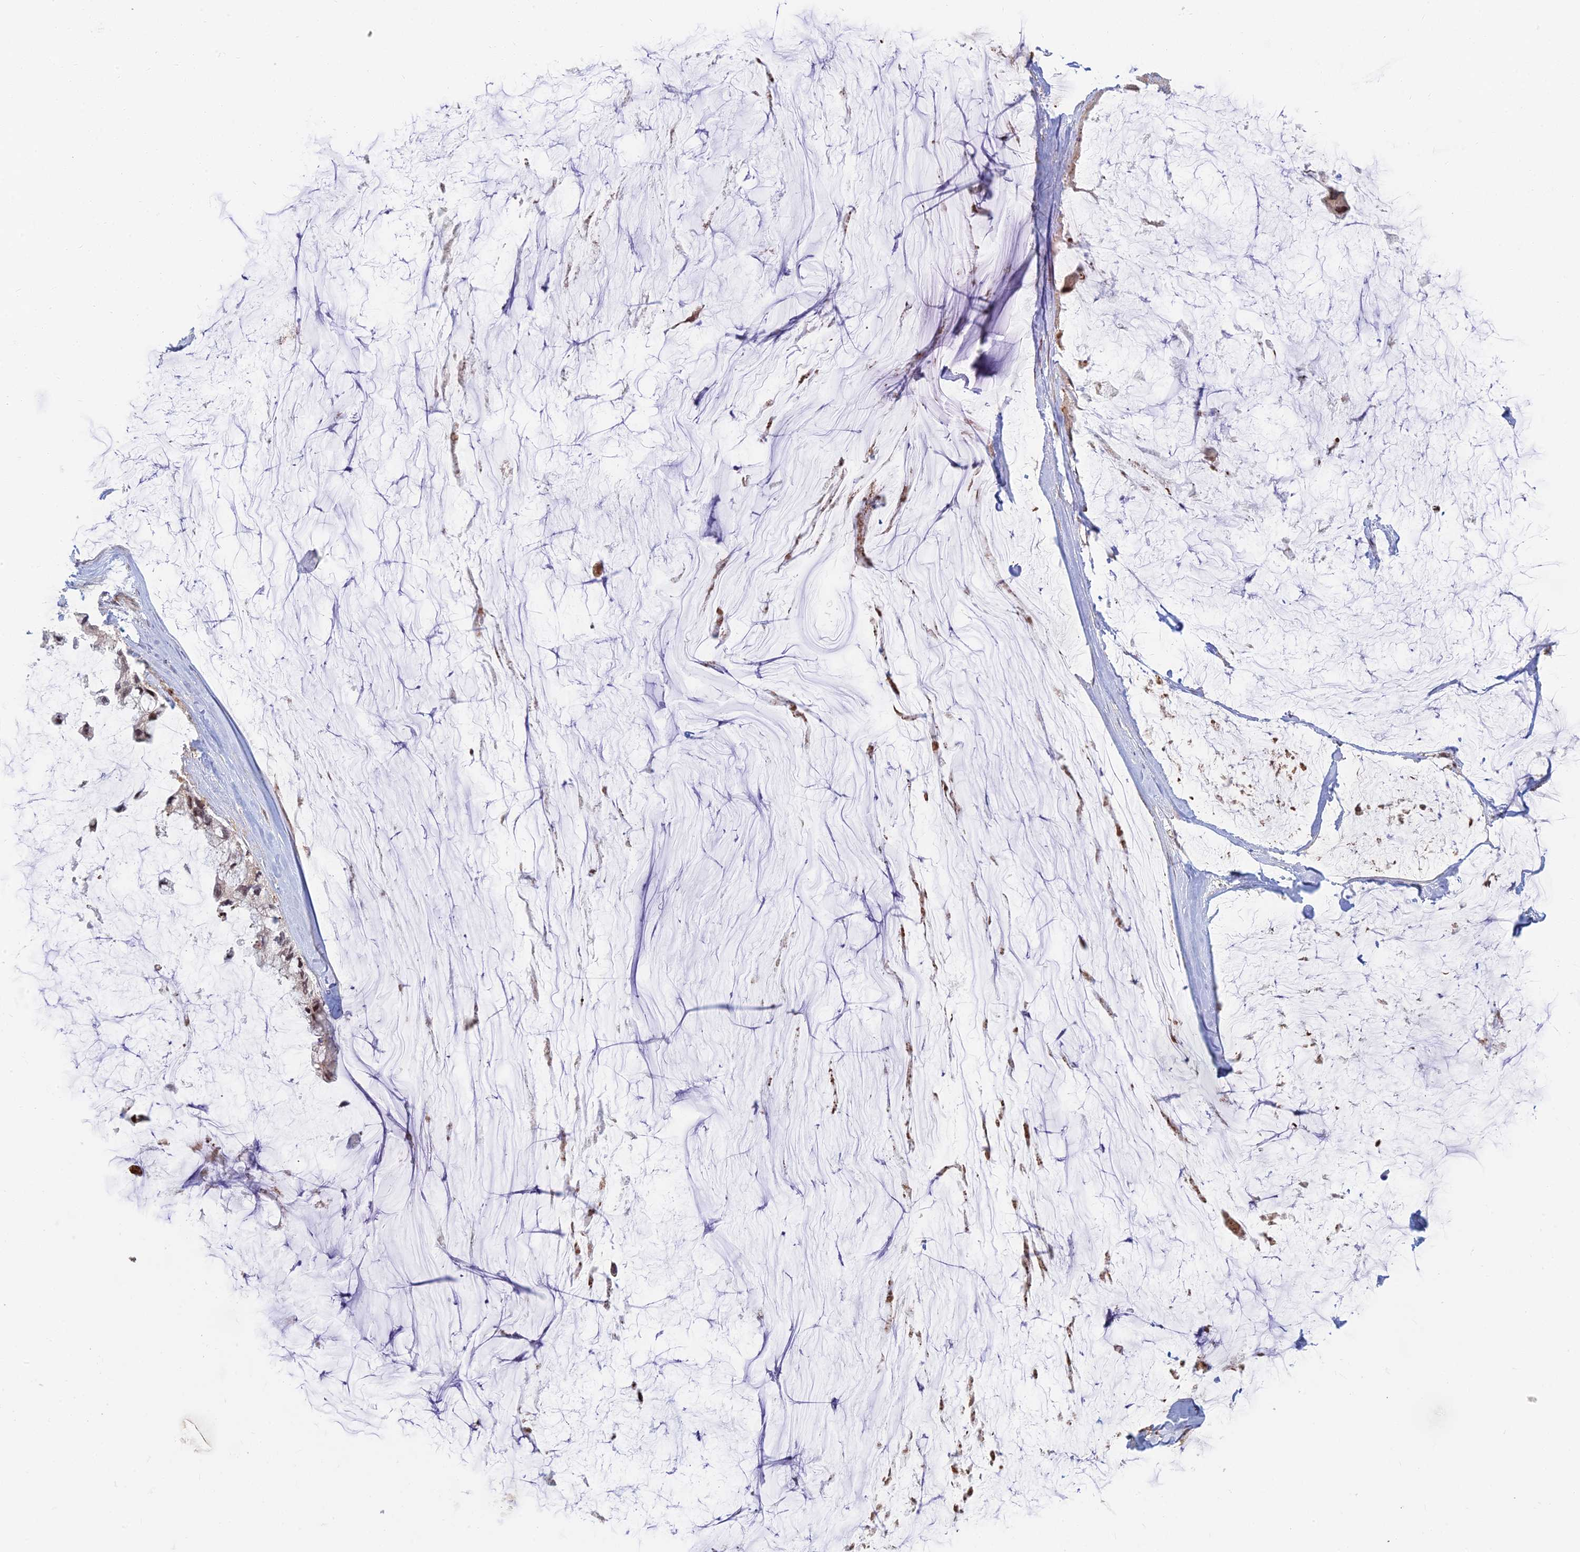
{"staining": {"intensity": "moderate", "quantity": ">75%", "location": "nuclear"}, "tissue": "ovarian cancer", "cell_type": "Tumor cells", "image_type": "cancer", "snomed": [{"axis": "morphology", "description": "Cystadenocarcinoma, mucinous, NOS"}, {"axis": "topography", "description": "Ovary"}], "caption": "An immunohistochemistry (IHC) image of tumor tissue is shown. Protein staining in brown shows moderate nuclear positivity in ovarian cancer (mucinous cystadenocarcinoma) within tumor cells. (IHC, brightfield microscopy, high magnification).", "gene": "UFSP2", "patient": {"sex": "female", "age": 39}}